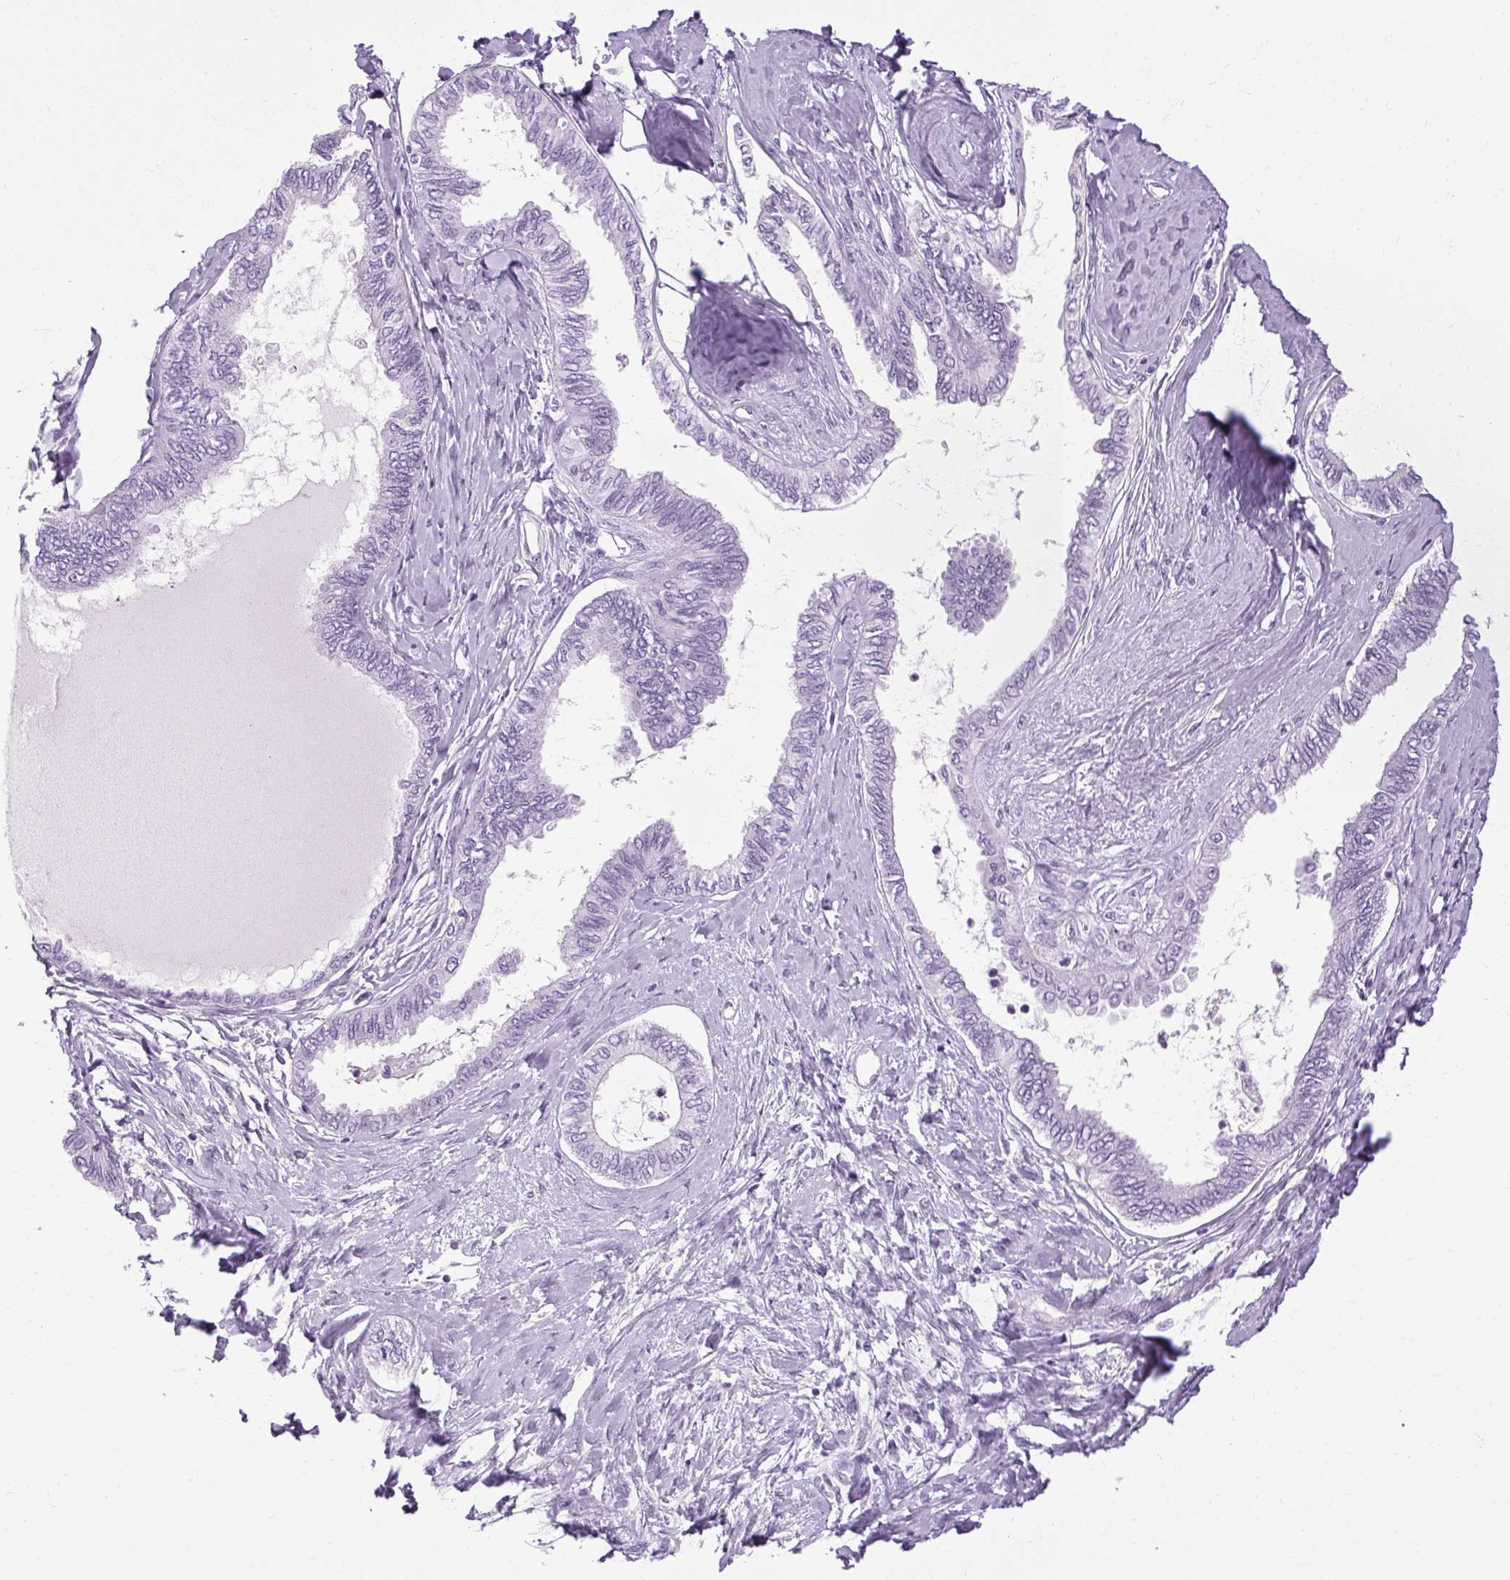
{"staining": {"intensity": "negative", "quantity": "none", "location": "none"}, "tissue": "ovarian cancer", "cell_type": "Tumor cells", "image_type": "cancer", "snomed": [{"axis": "morphology", "description": "Carcinoma, endometroid"}, {"axis": "topography", "description": "Ovary"}], "caption": "DAB (3,3'-diaminobenzidine) immunohistochemical staining of endometroid carcinoma (ovarian) exhibits no significant positivity in tumor cells.", "gene": "B3GNT4", "patient": {"sex": "female", "age": 70}}